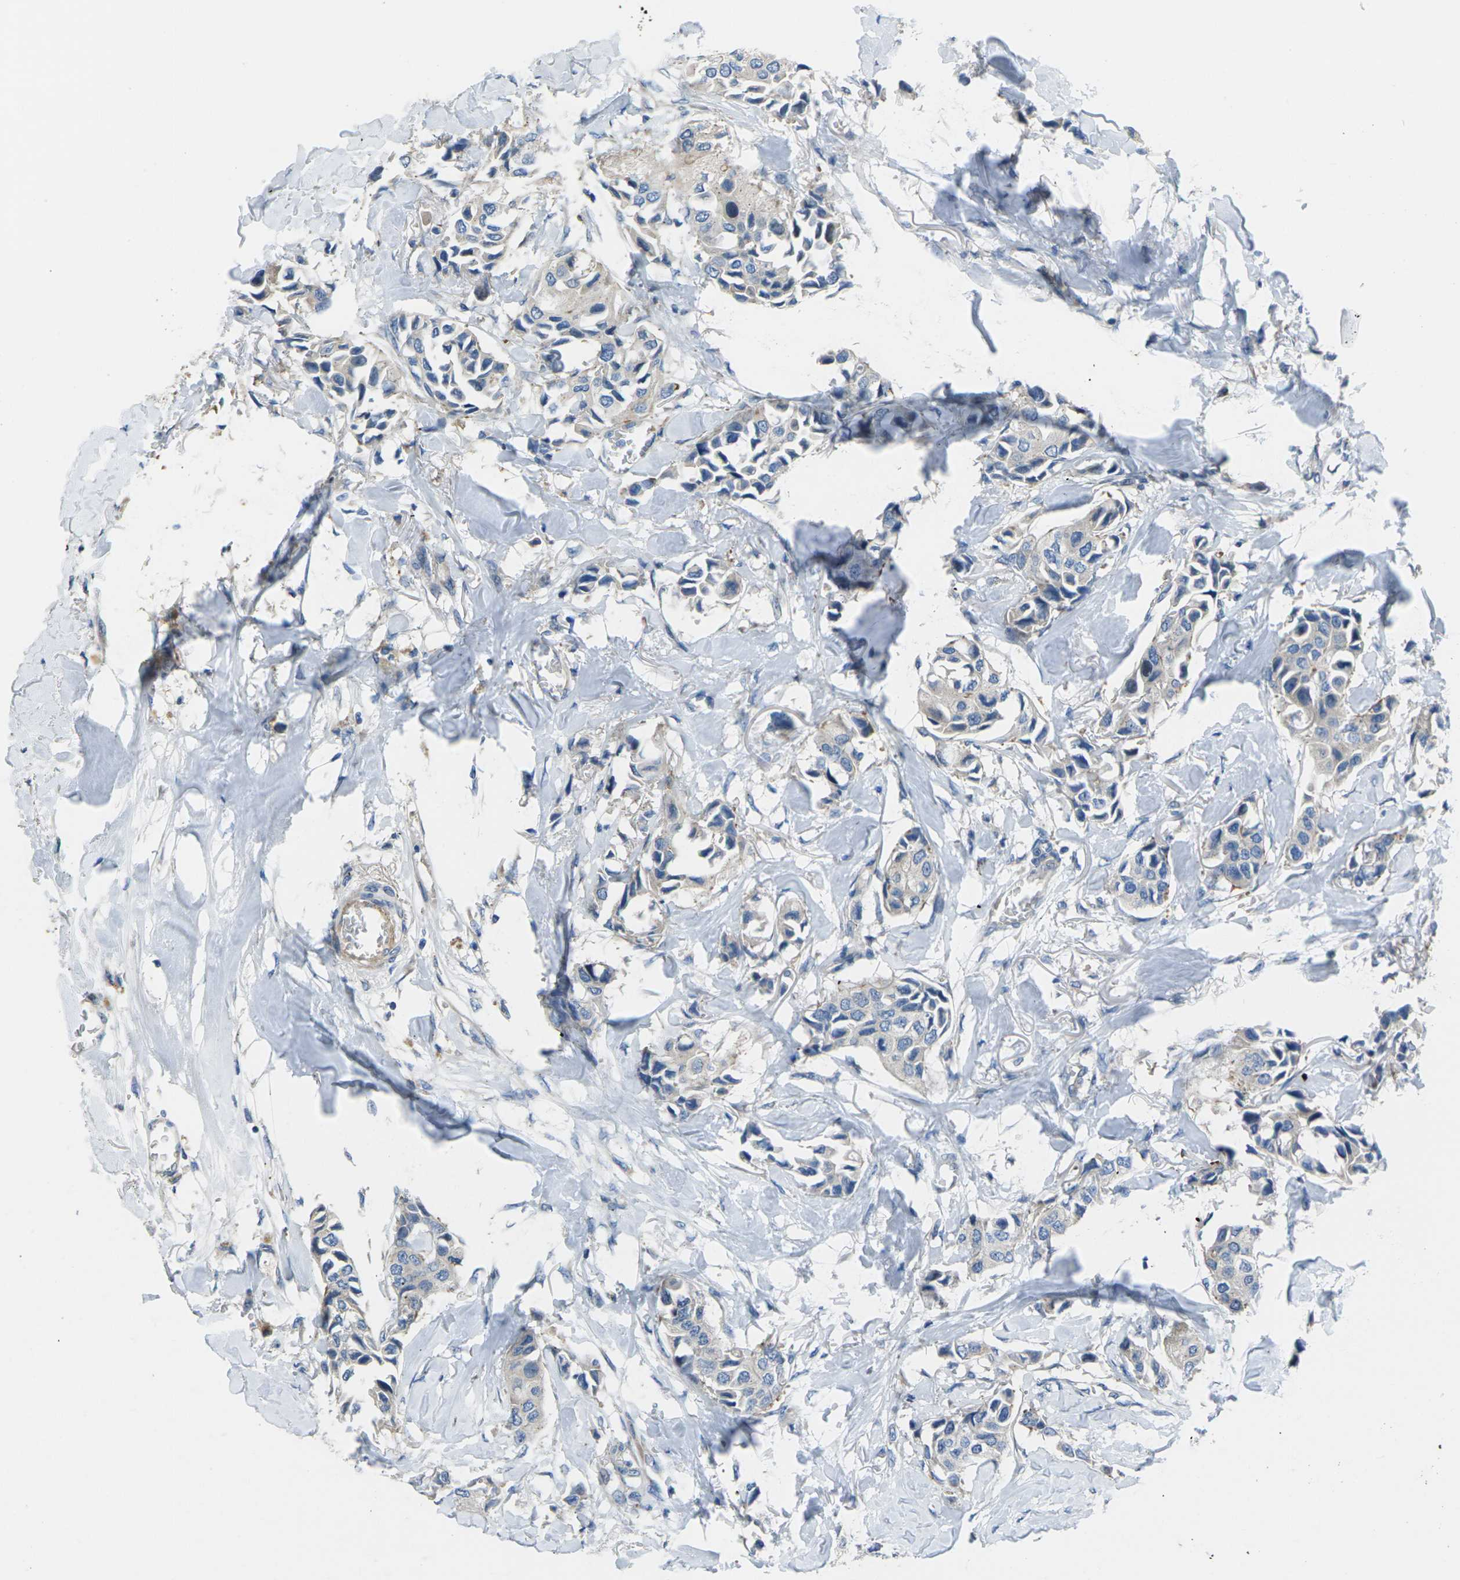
{"staining": {"intensity": "weak", "quantity": "<25%", "location": "cytoplasmic/membranous"}, "tissue": "breast cancer", "cell_type": "Tumor cells", "image_type": "cancer", "snomed": [{"axis": "morphology", "description": "Duct carcinoma"}, {"axis": "topography", "description": "Breast"}], "caption": "The image exhibits no significant expression in tumor cells of breast invasive ductal carcinoma. Brightfield microscopy of IHC stained with DAB (brown) and hematoxylin (blue), captured at high magnification.", "gene": "EDNRA", "patient": {"sex": "female", "age": 80}}